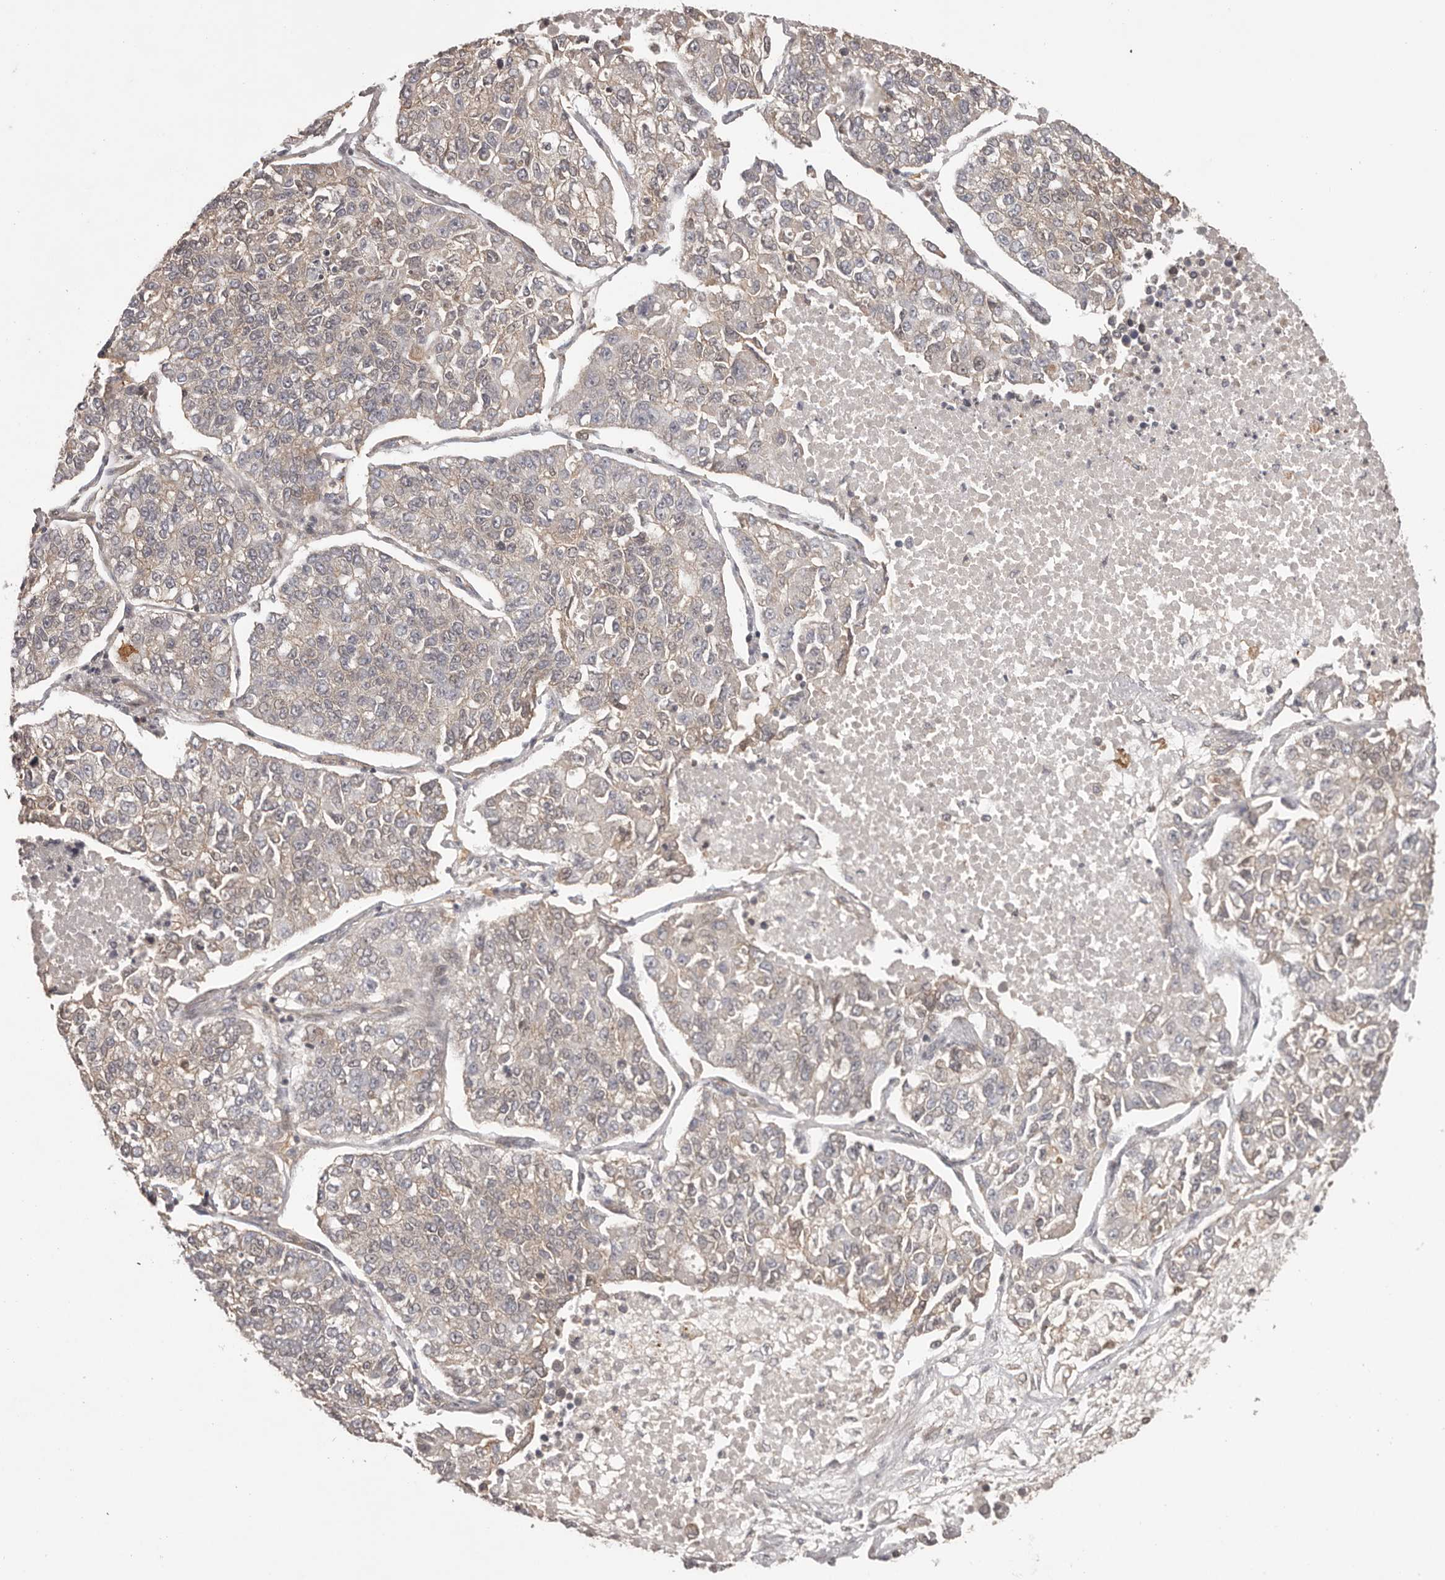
{"staining": {"intensity": "negative", "quantity": "none", "location": "none"}, "tissue": "lung cancer", "cell_type": "Tumor cells", "image_type": "cancer", "snomed": [{"axis": "morphology", "description": "Adenocarcinoma, NOS"}, {"axis": "topography", "description": "Lung"}], "caption": "Immunohistochemistry (IHC) histopathology image of lung adenocarcinoma stained for a protein (brown), which shows no expression in tumor cells.", "gene": "NFKBIA", "patient": {"sex": "male", "age": 49}}